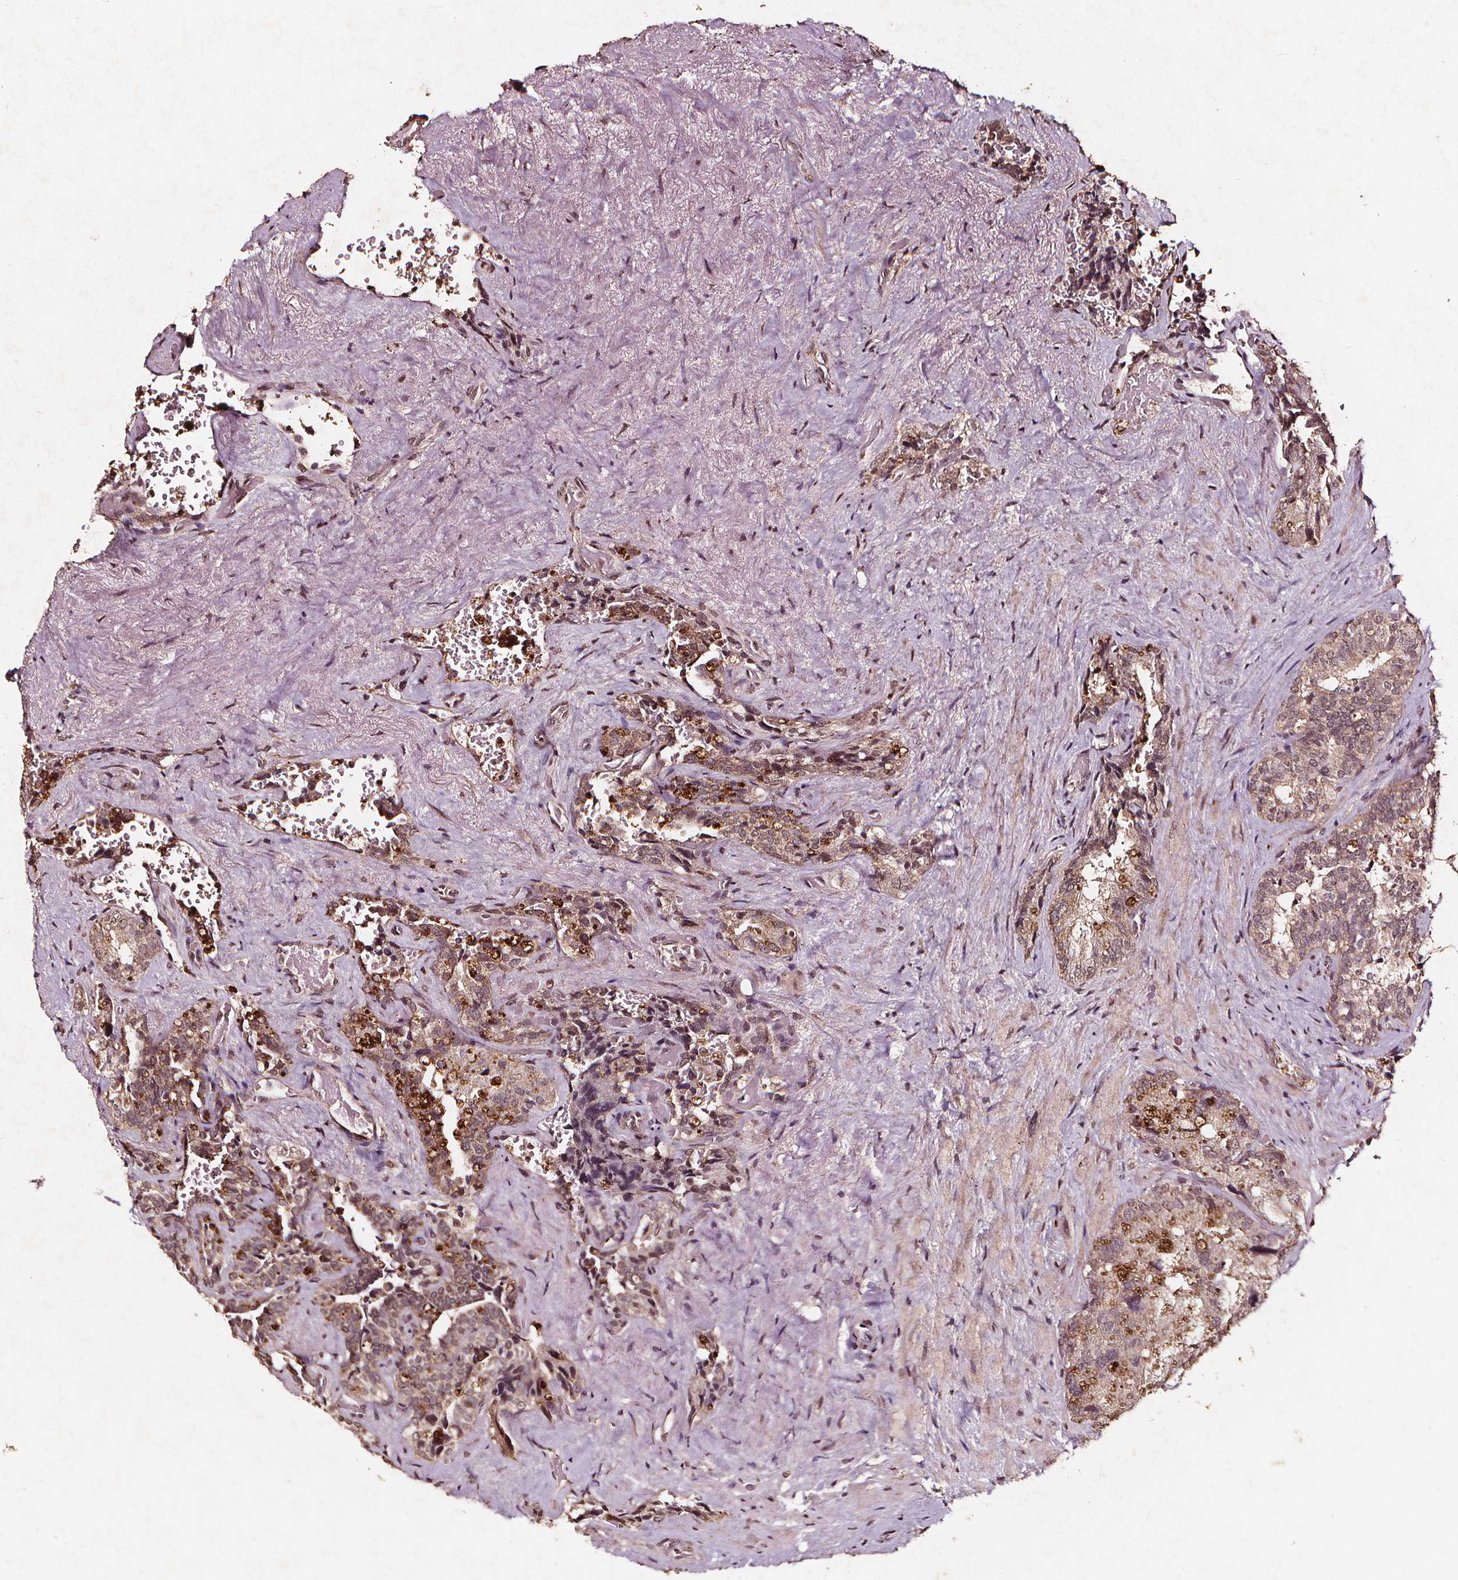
{"staining": {"intensity": "moderate", "quantity": ">75%", "location": "cytoplasmic/membranous"}, "tissue": "seminal vesicle", "cell_type": "Glandular cells", "image_type": "normal", "snomed": [{"axis": "morphology", "description": "Normal tissue, NOS"}, {"axis": "topography", "description": "Seminal veicle"}], "caption": "This histopathology image displays IHC staining of benign seminal vesicle, with medium moderate cytoplasmic/membranous expression in about >75% of glandular cells.", "gene": "ABCA1", "patient": {"sex": "male", "age": 69}}